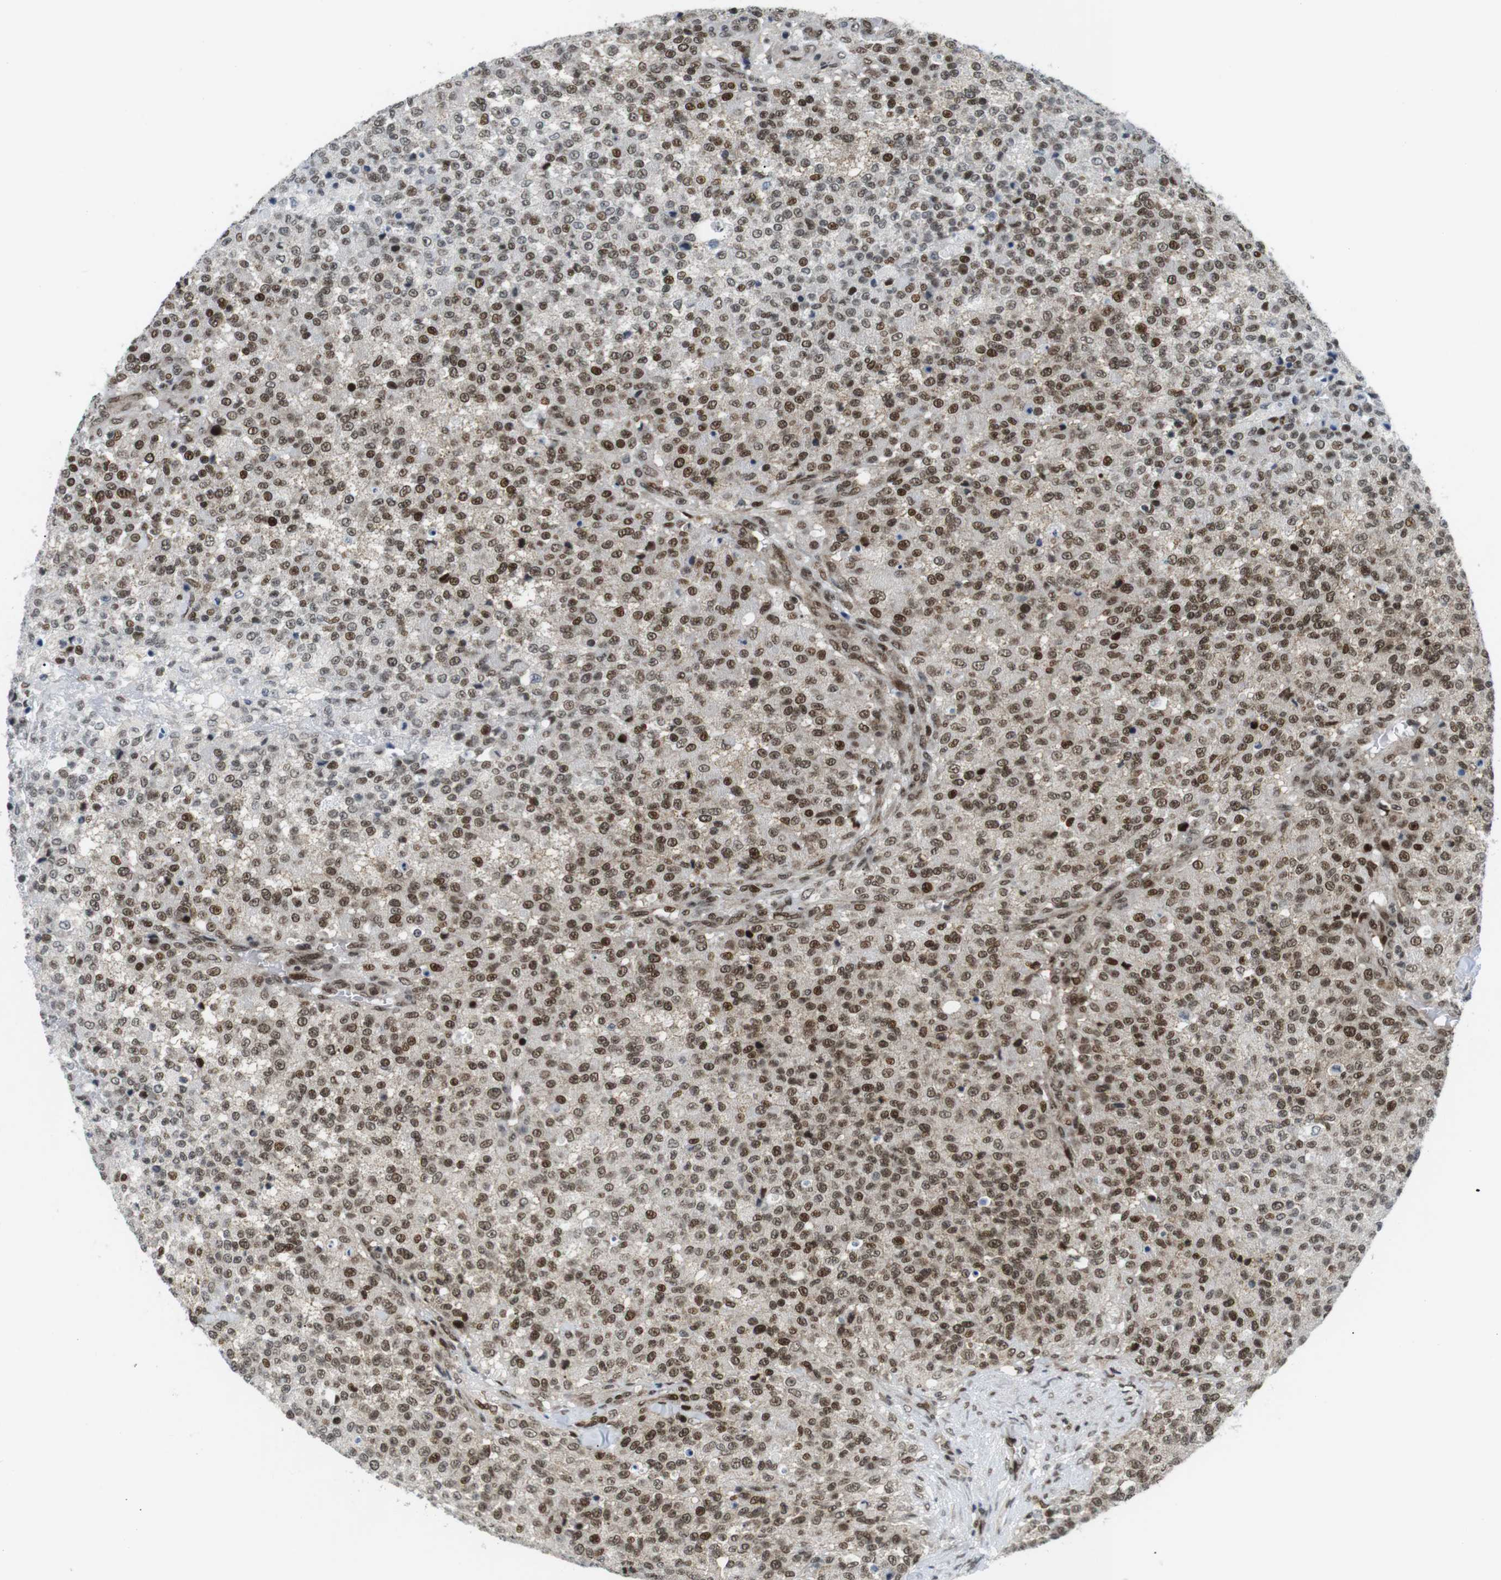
{"staining": {"intensity": "moderate", "quantity": ">75%", "location": "nuclear"}, "tissue": "testis cancer", "cell_type": "Tumor cells", "image_type": "cancer", "snomed": [{"axis": "morphology", "description": "Seminoma, NOS"}, {"axis": "topography", "description": "Testis"}], "caption": "IHC (DAB (3,3'-diaminobenzidine)) staining of human testis cancer (seminoma) shows moderate nuclear protein expression in approximately >75% of tumor cells.", "gene": "CDC27", "patient": {"sex": "male", "age": 59}}